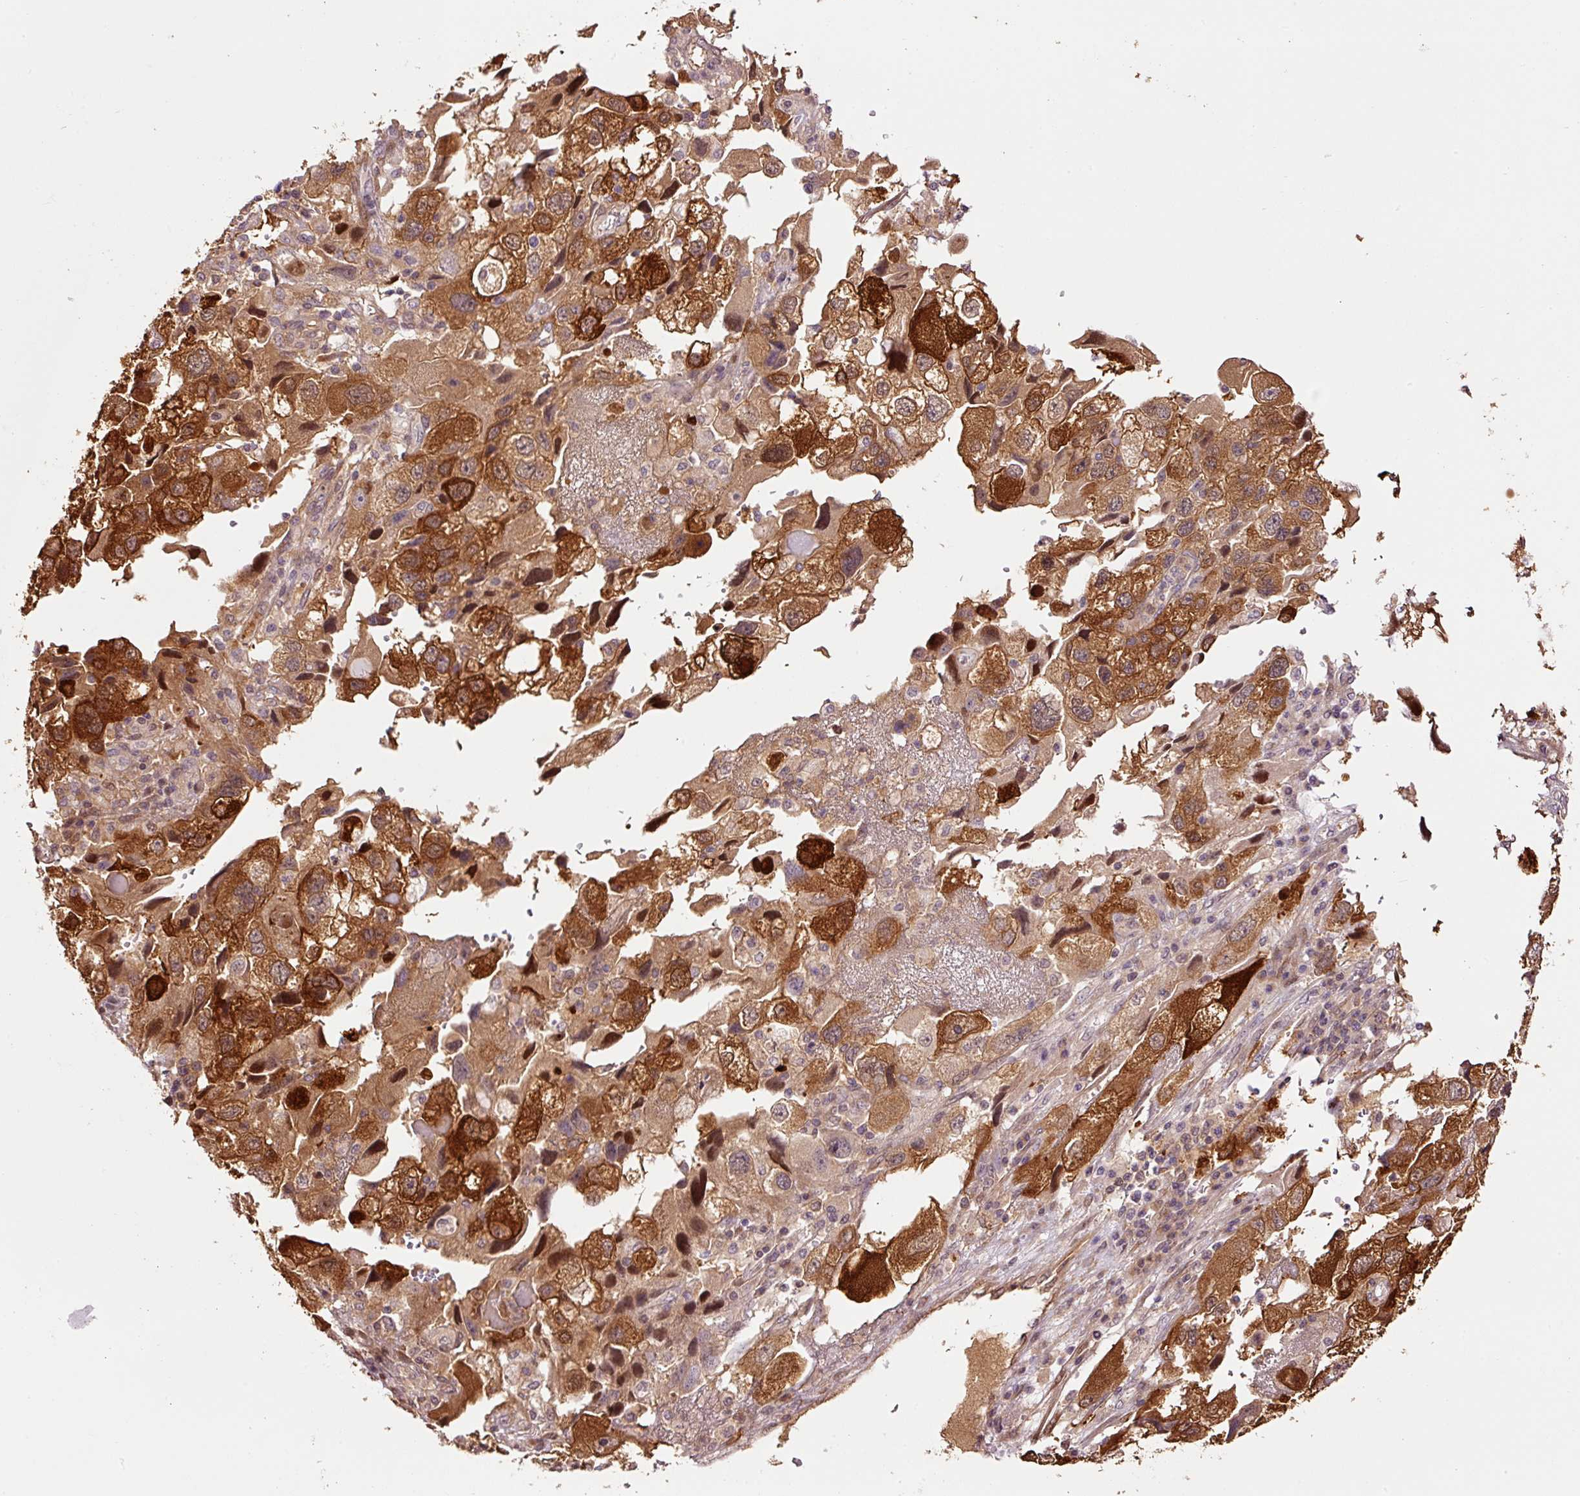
{"staining": {"intensity": "strong", "quantity": "25%-75%", "location": "cytoplasmic/membranous,nuclear"}, "tissue": "endometrial cancer", "cell_type": "Tumor cells", "image_type": "cancer", "snomed": [{"axis": "morphology", "description": "Adenocarcinoma, NOS"}, {"axis": "topography", "description": "Endometrium"}], "caption": "A high amount of strong cytoplasmic/membranous and nuclear staining is appreciated in approximately 25%-75% of tumor cells in endometrial cancer tissue.", "gene": "FBXL14", "patient": {"sex": "female", "age": 49}}